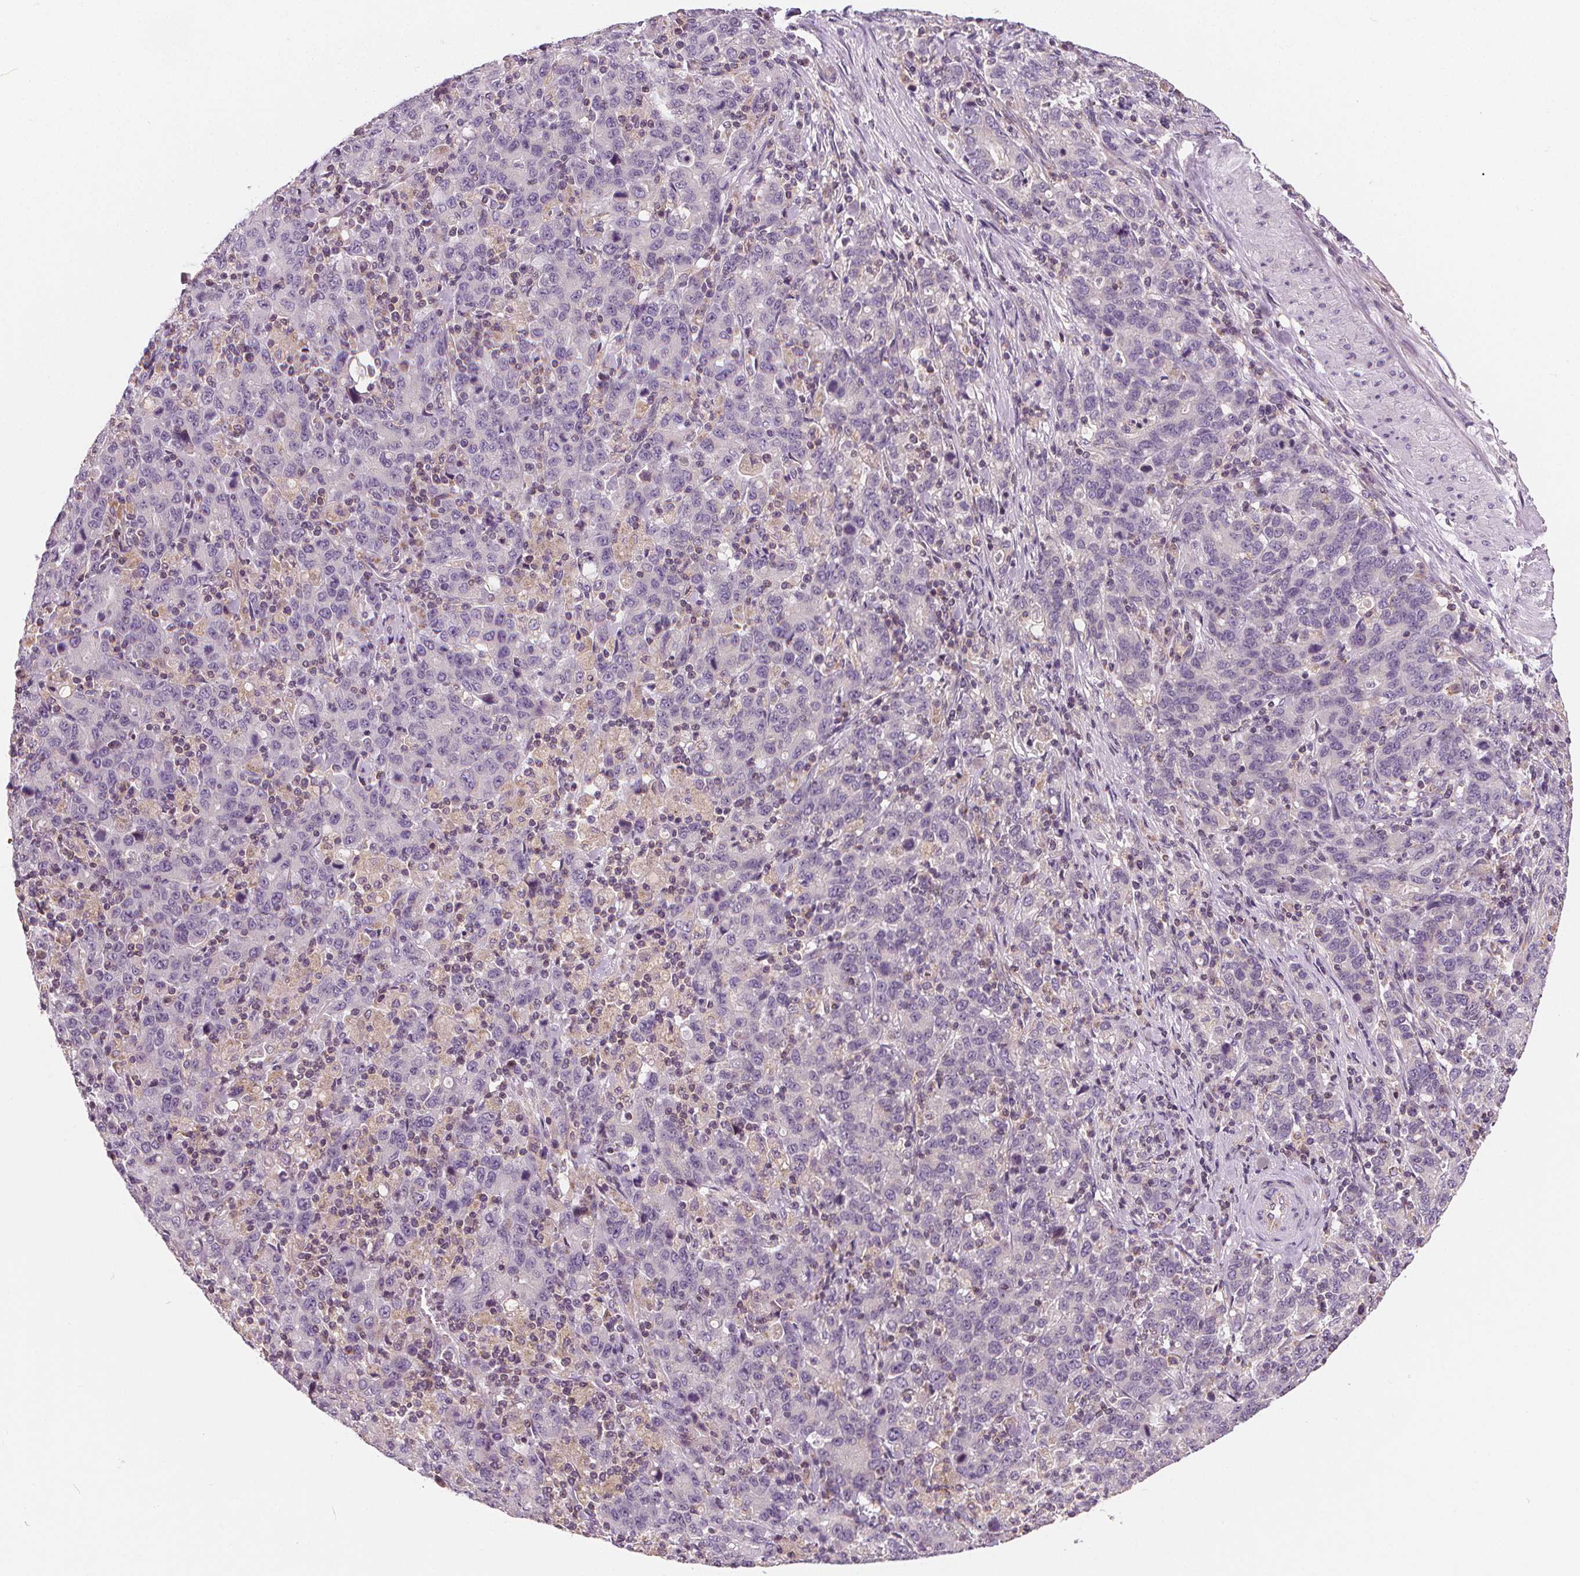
{"staining": {"intensity": "negative", "quantity": "none", "location": "none"}, "tissue": "stomach cancer", "cell_type": "Tumor cells", "image_type": "cancer", "snomed": [{"axis": "morphology", "description": "Adenocarcinoma, NOS"}, {"axis": "topography", "description": "Stomach, upper"}], "caption": "Tumor cells are negative for brown protein staining in stomach adenocarcinoma. Nuclei are stained in blue.", "gene": "RAB20", "patient": {"sex": "male", "age": 69}}